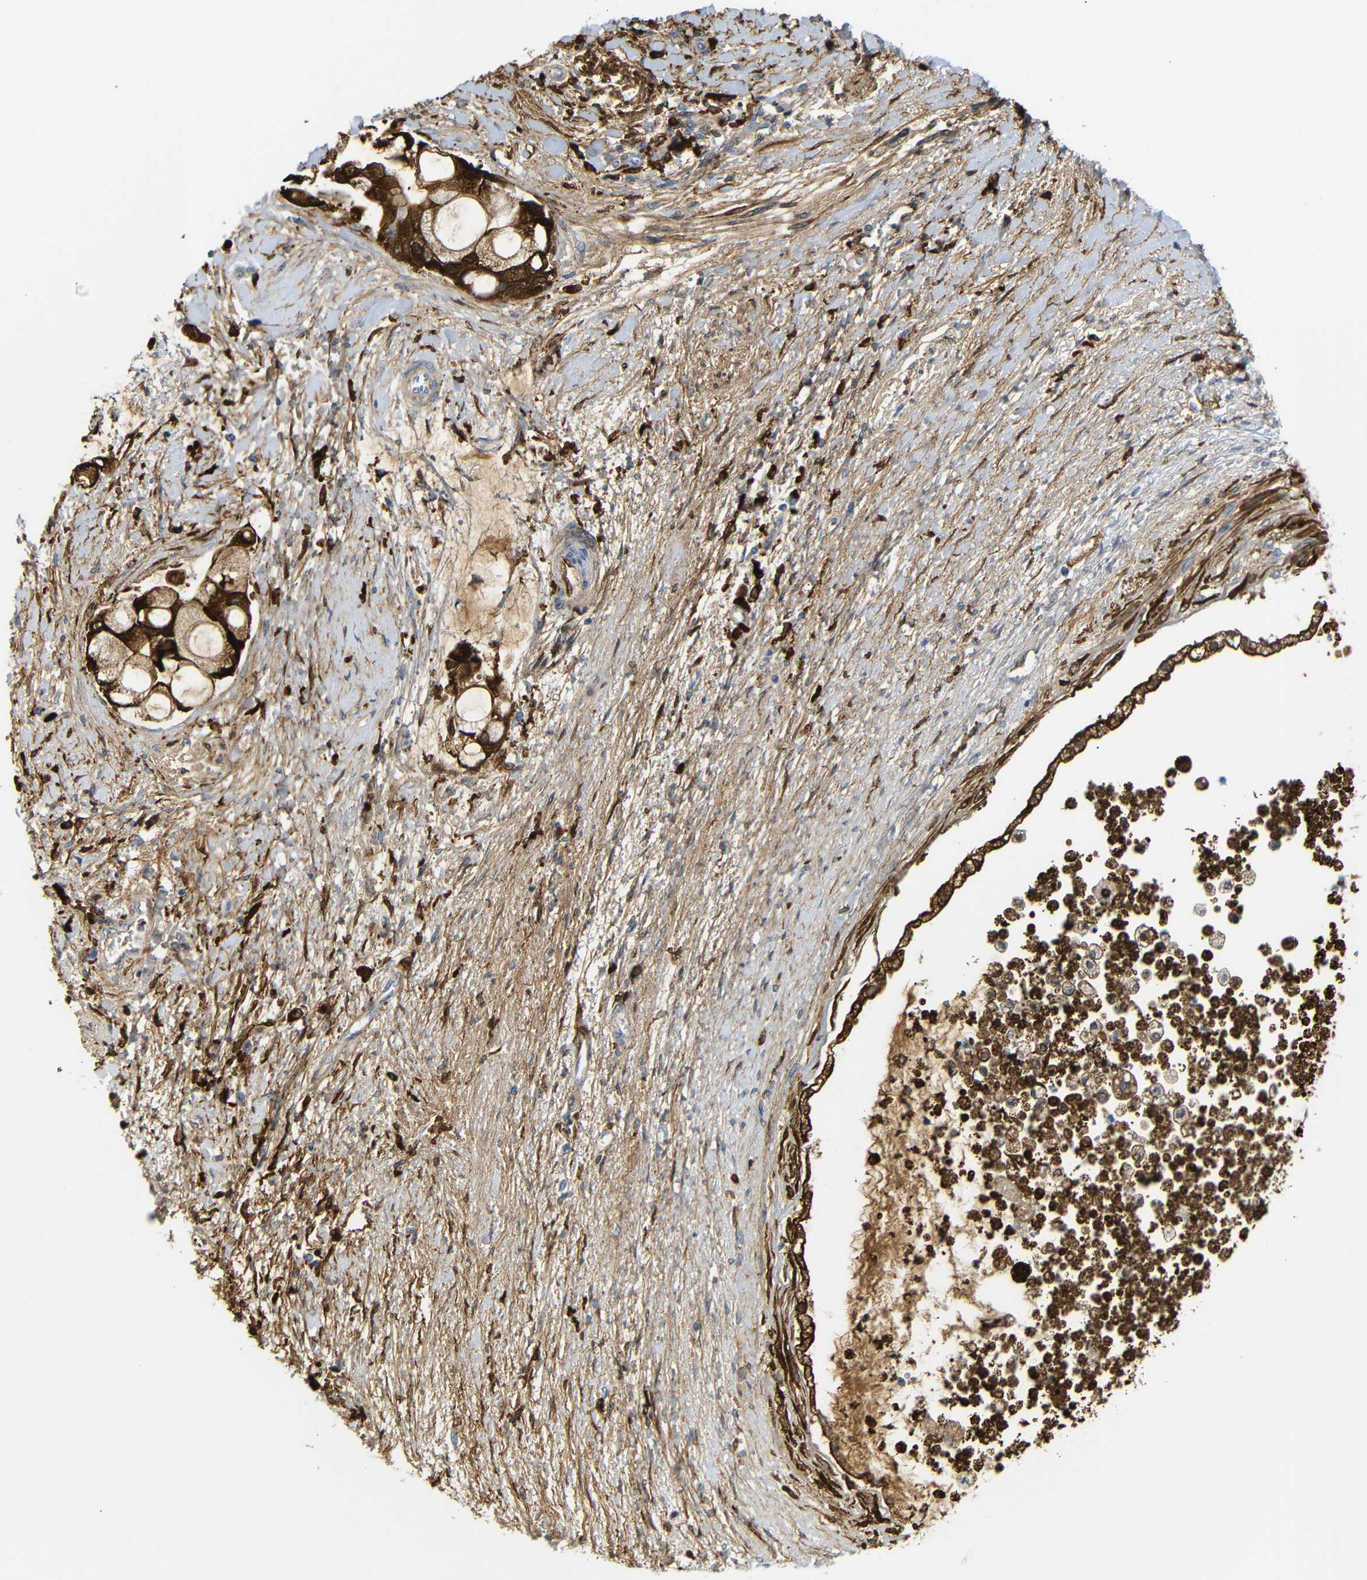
{"staining": {"intensity": "strong", "quantity": ">75%", "location": "cytoplasmic/membranous"}, "tissue": "liver cancer", "cell_type": "Tumor cells", "image_type": "cancer", "snomed": [{"axis": "morphology", "description": "Cholangiocarcinoma"}, {"axis": "topography", "description": "Liver"}], "caption": "Approximately >75% of tumor cells in human liver cancer (cholangiocarcinoma) reveal strong cytoplasmic/membranous protein expression as visualized by brown immunohistochemical staining.", "gene": "MT1A", "patient": {"sex": "male", "age": 50}}